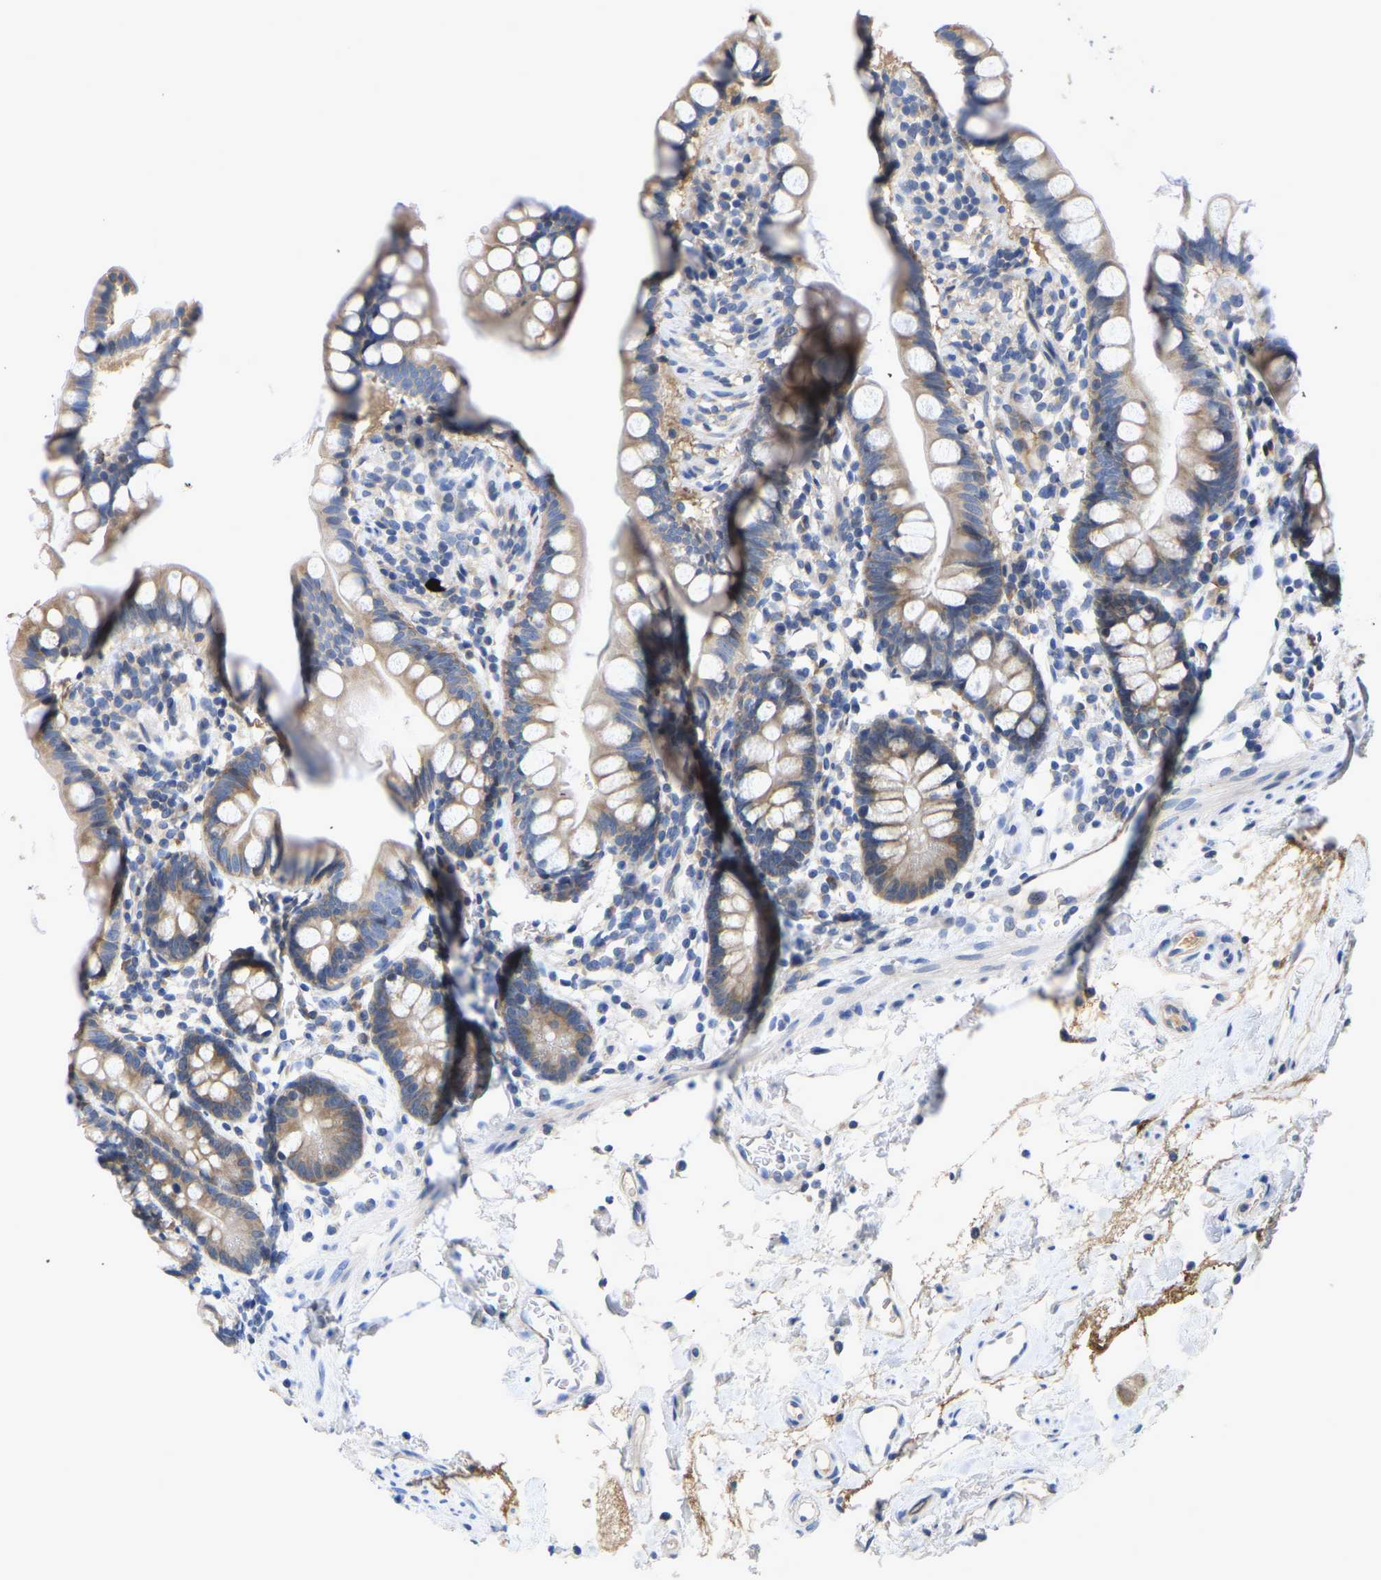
{"staining": {"intensity": "weak", "quantity": "25%-75%", "location": "cytoplasmic/membranous"}, "tissue": "small intestine", "cell_type": "Glandular cells", "image_type": "normal", "snomed": [{"axis": "morphology", "description": "Normal tissue, NOS"}, {"axis": "topography", "description": "Small intestine"}], "caption": "Approximately 25%-75% of glandular cells in unremarkable human small intestine show weak cytoplasmic/membranous protein positivity as visualized by brown immunohistochemical staining.", "gene": "ABCA10", "patient": {"sex": "female", "age": 84}}